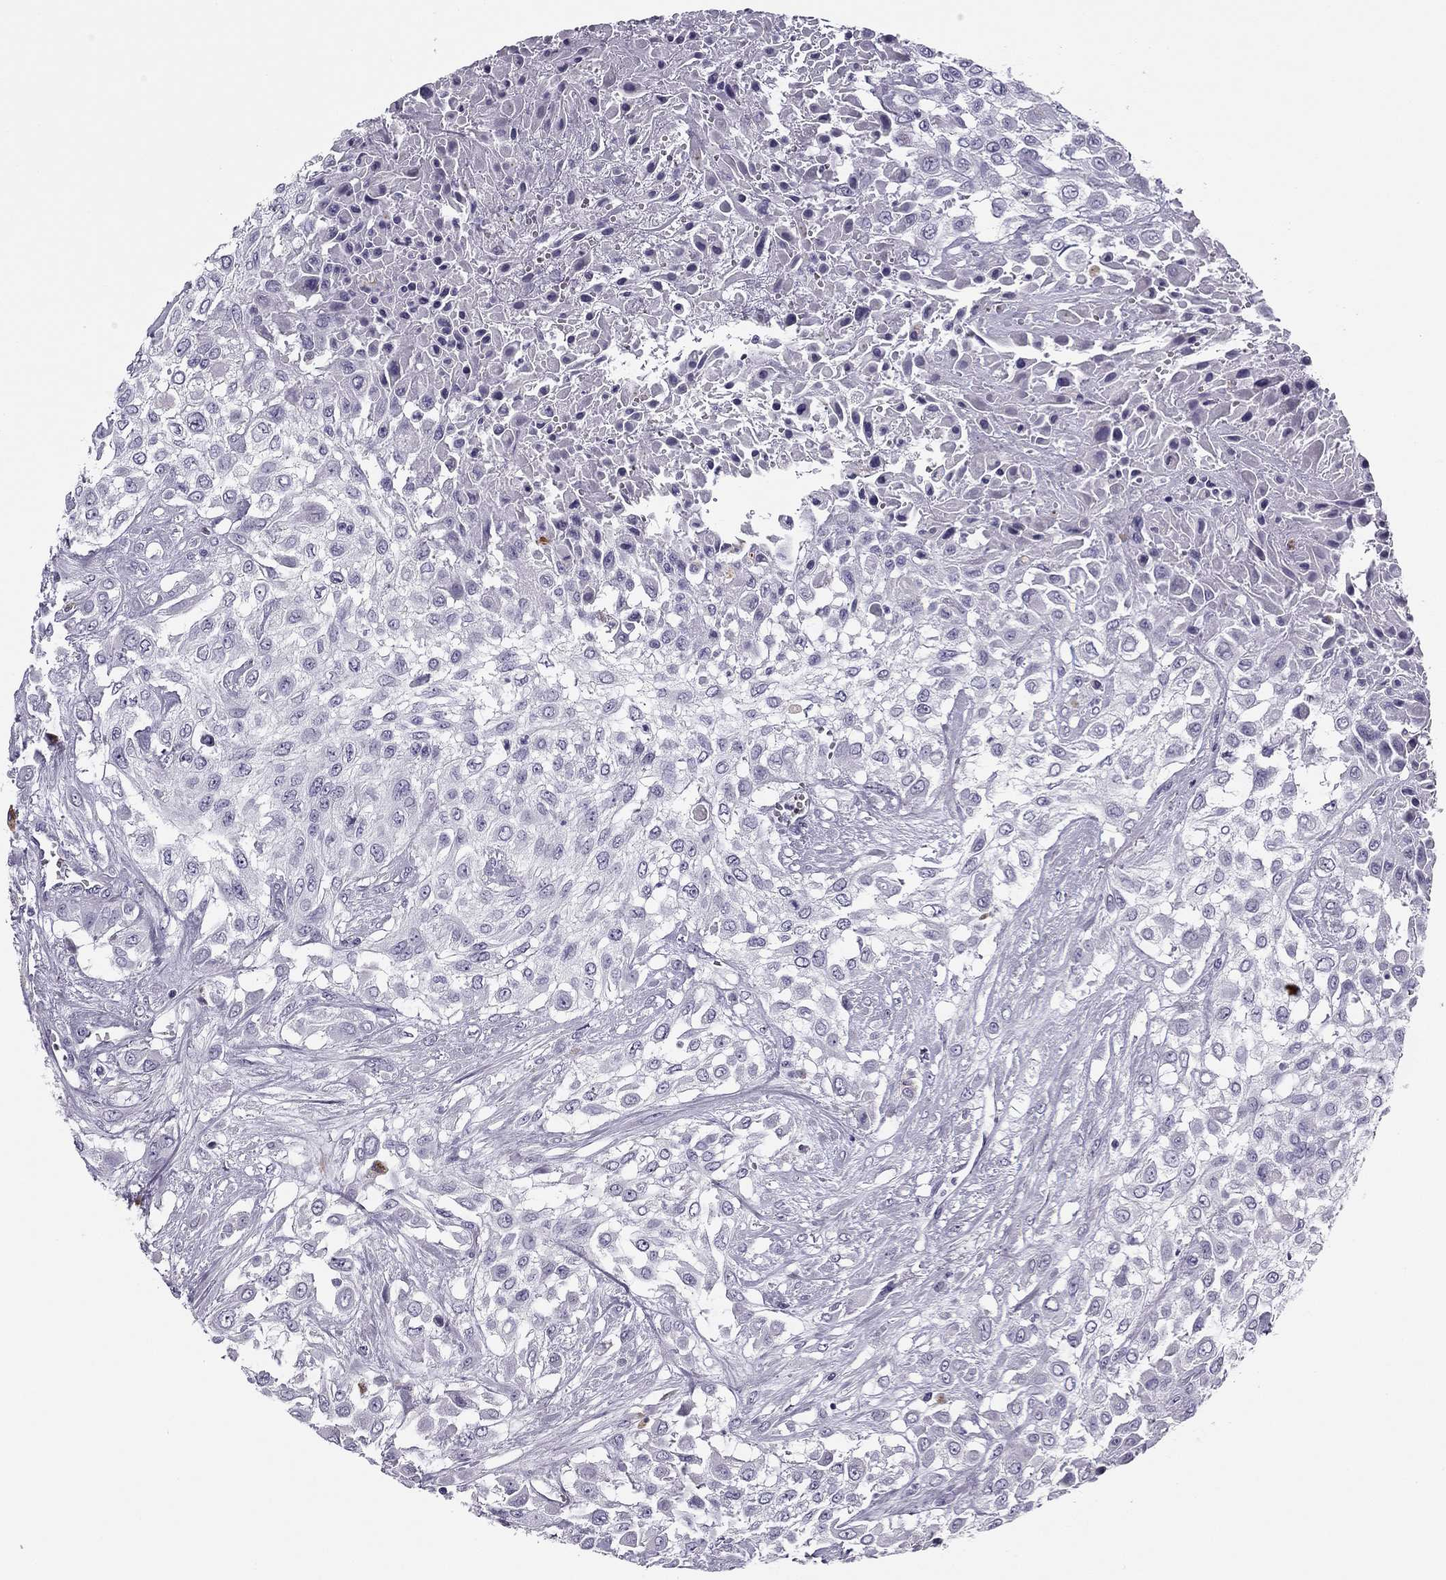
{"staining": {"intensity": "negative", "quantity": "none", "location": "none"}, "tissue": "urothelial cancer", "cell_type": "Tumor cells", "image_type": "cancer", "snomed": [{"axis": "morphology", "description": "Urothelial carcinoma, High grade"}, {"axis": "topography", "description": "Urinary bladder"}], "caption": "Protein analysis of high-grade urothelial carcinoma reveals no significant expression in tumor cells.", "gene": "MC5R", "patient": {"sex": "male", "age": 57}}